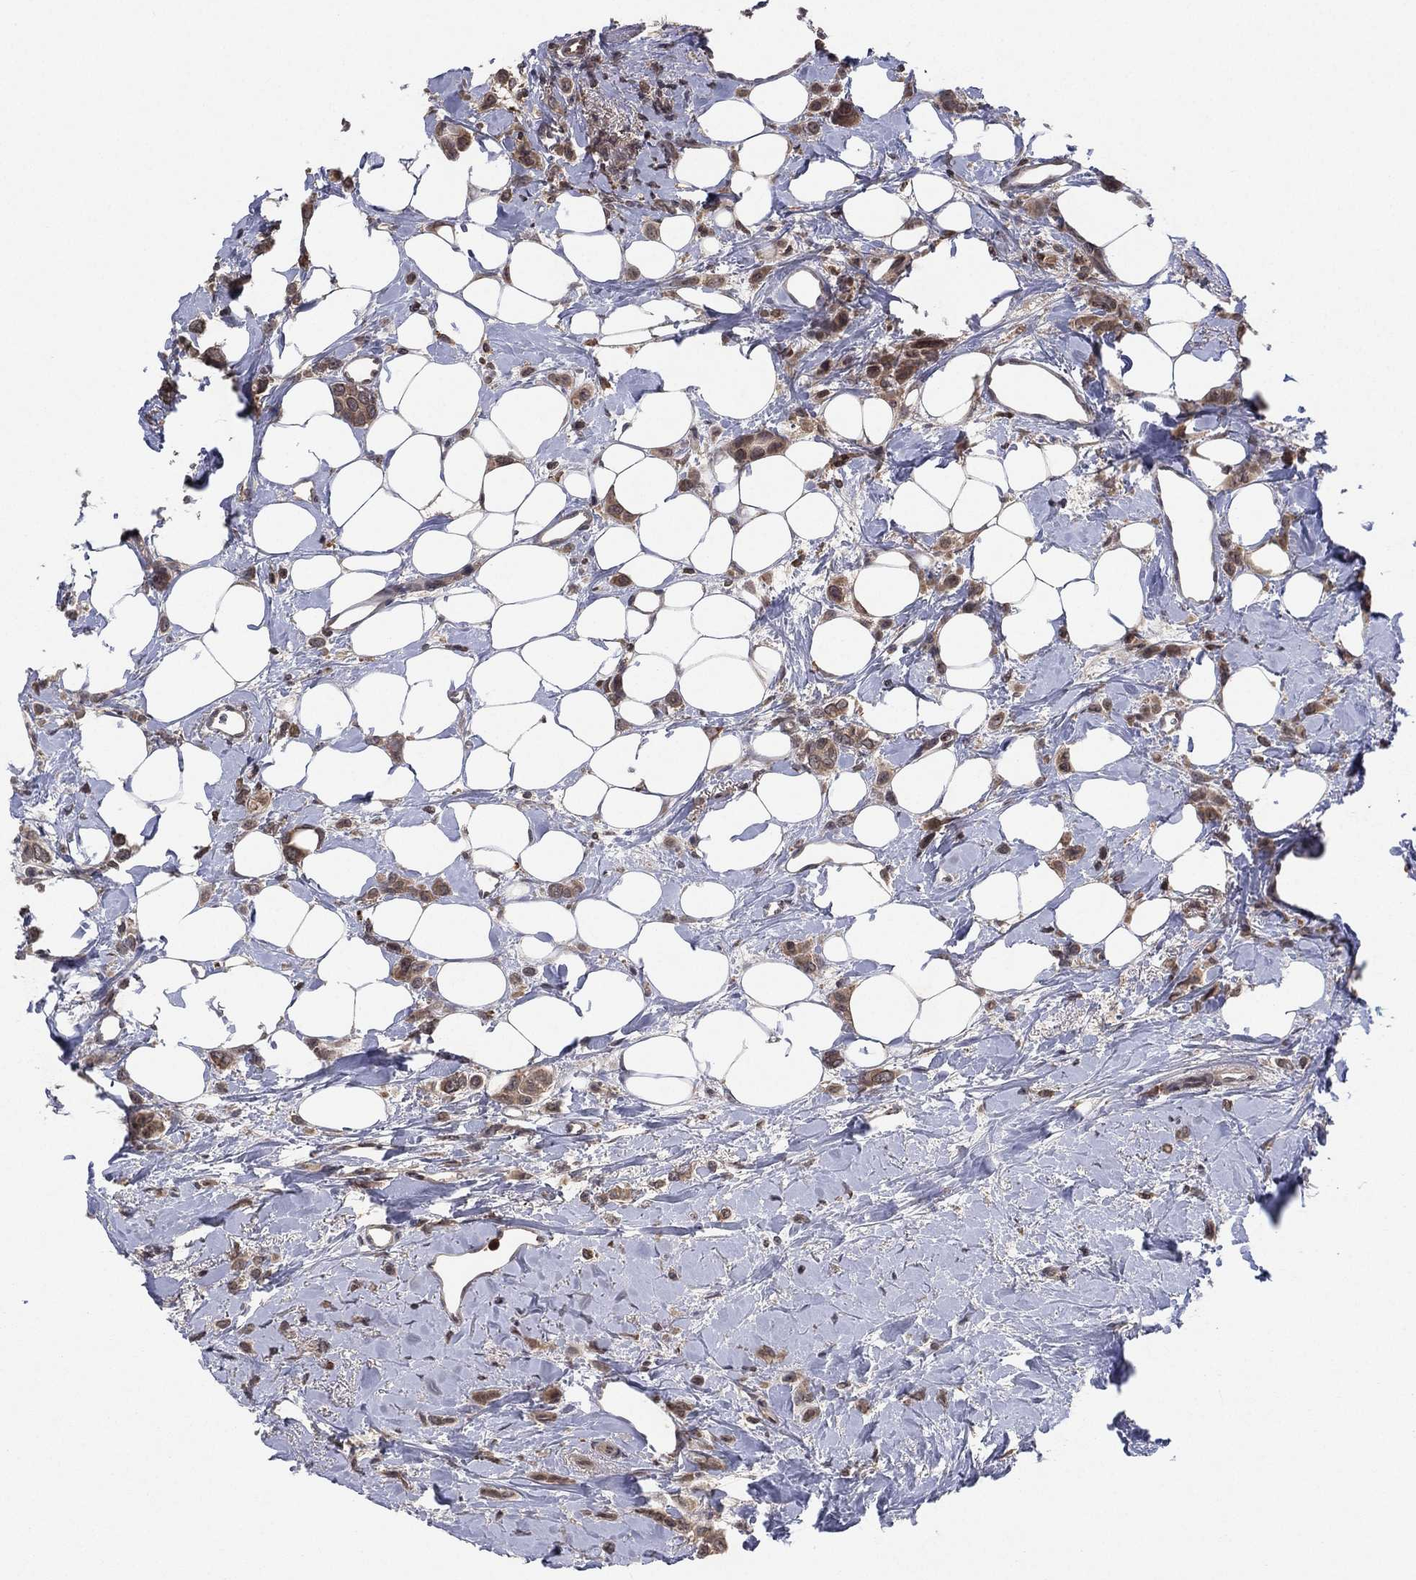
{"staining": {"intensity": "weak", "quantity": ">75%", "location": "cytoplasmic/membranous"}, "tissue": "breast cancer", "cell_type": "Tumor cells", "image_type": "cancer", "snomed": [{"axis": "morphology", "description": "Lobular carcinoma"}, {"axis": "topography", "description": "Breast"}], "caption": "Breast lobular carcinoma stained with a protein marker reveals weak staining in tumor cells.", "gene": "ATG4B", "patient": {"sex": "female", "age": 66}}